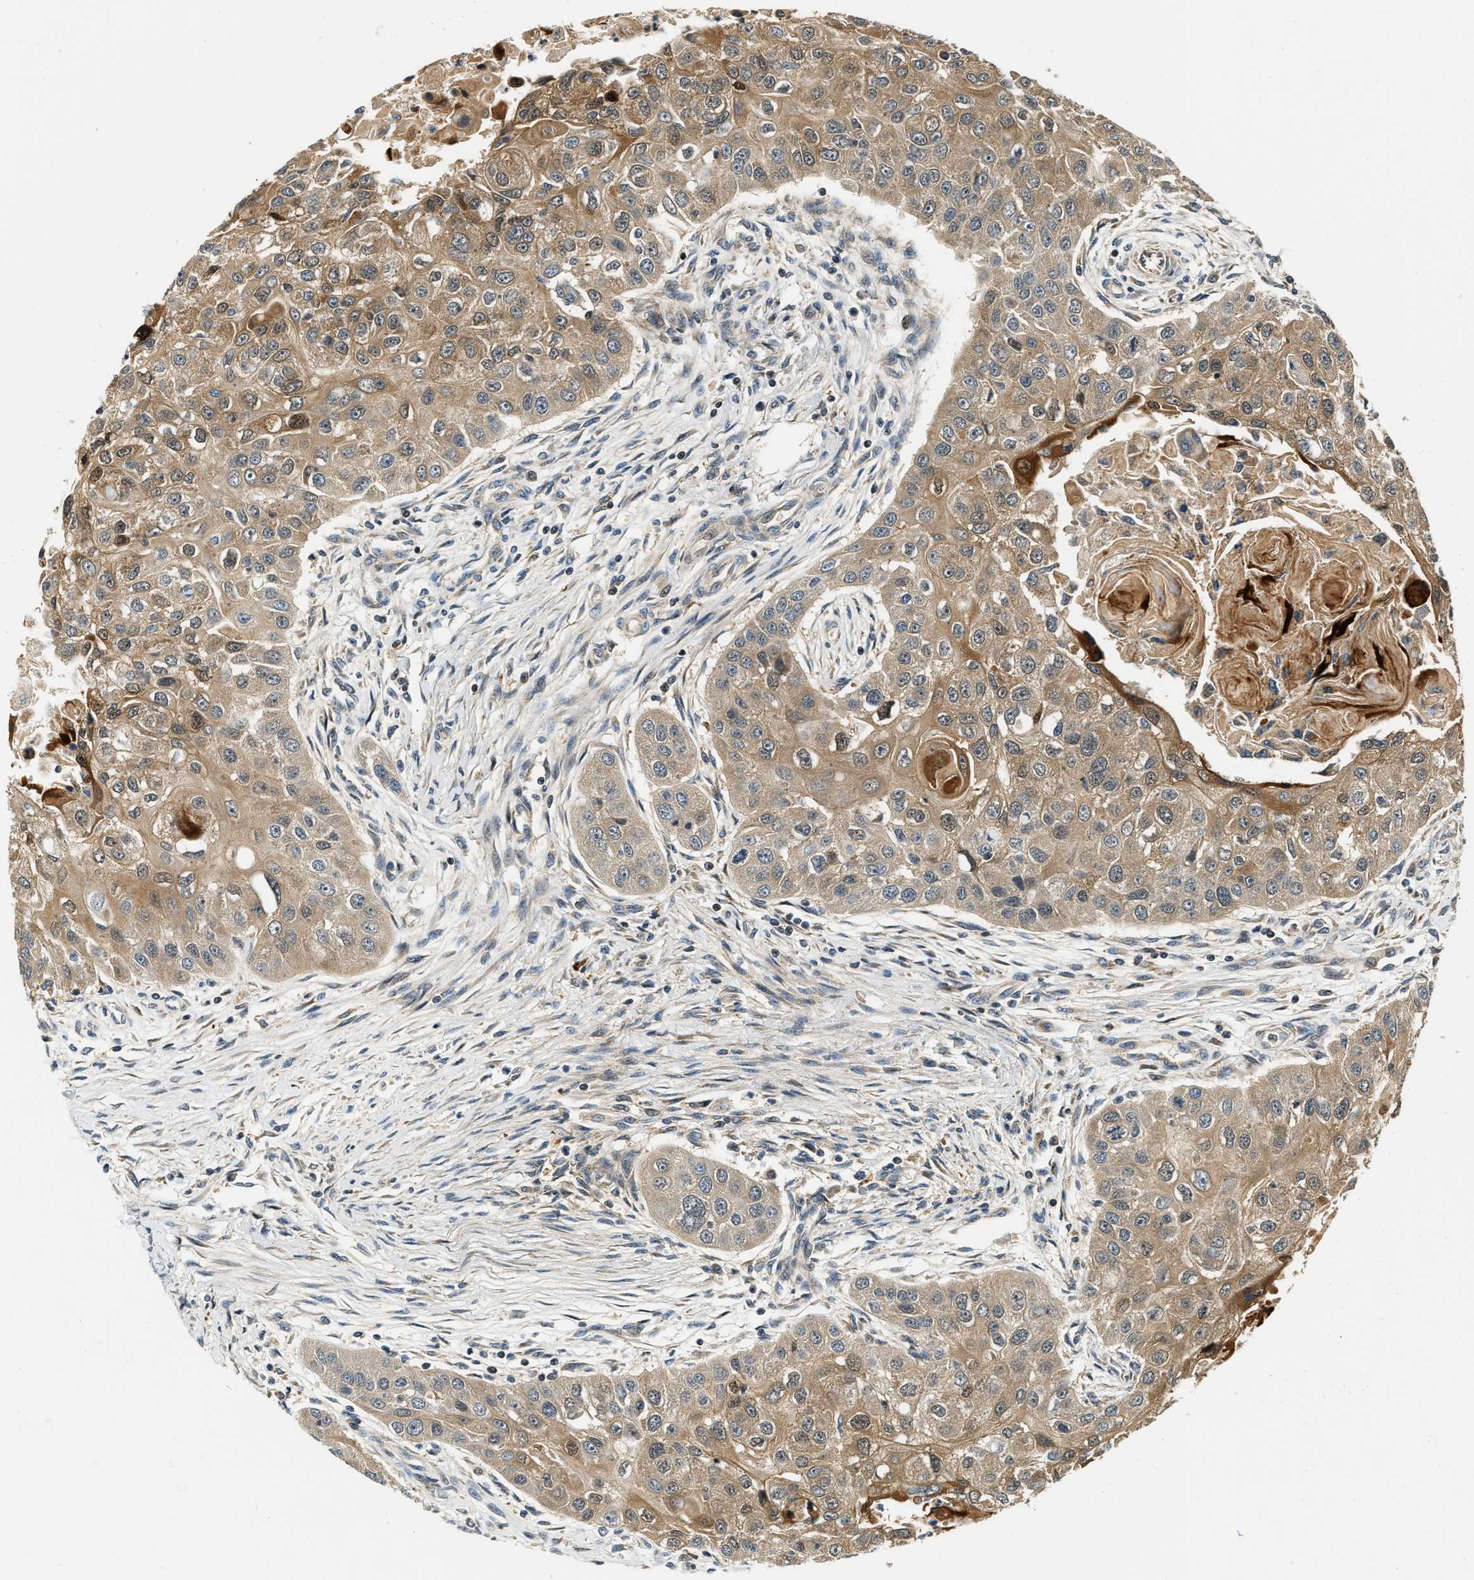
{"staining": {"intensity": "moderate", "quantity": ">75%", "location": "cytoplasmic/membranous"}, "tissue": "head and neck cancer", "cell_type": "Tumor cells", "image_type": "cancer", "snomed": [{"axis": "morphology", "description": "Normal tissue, NOS"}, {"axis": "morphology", "description": "Squamous cell carcinoma, NOS"}, {"axis": "topography", "description": "Skeletal muscle"}, {"axis": "topography", "description": "Head-Neck"}], "caption": "Immunohistochemistry (IHC) of head and neck cancer shows medium levels of moderate cytoplasmic/membranous positivity in approximately >75% of tumor cells.", "gene": "EXTL2", "patient": {"sex": "male", "age": 51}}